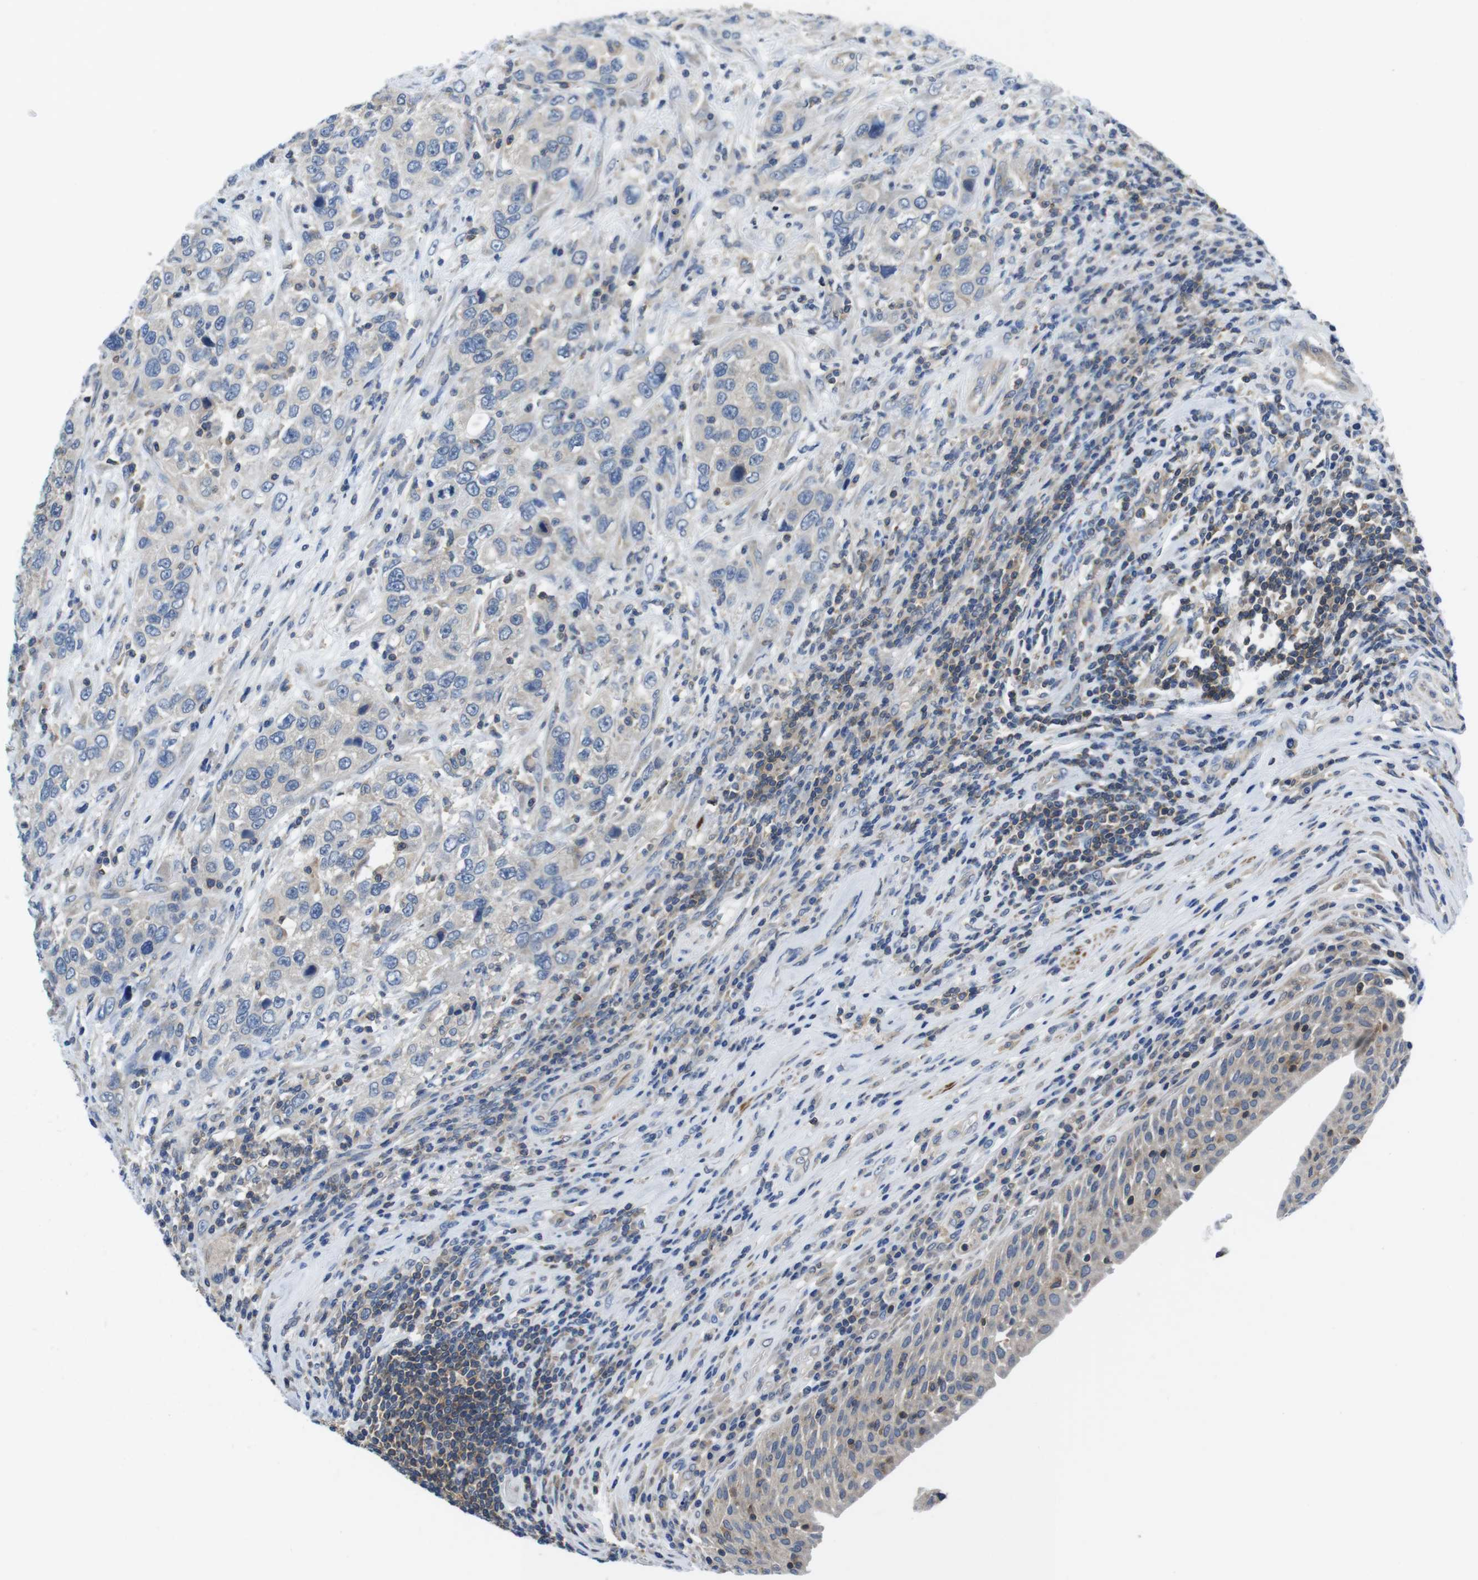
{"staining": {"intensity": "negative", "quantity": "none", "location": "none"}, "tissue": "urothelial cancer", "cell_type": "Tumor cells", "image_type": "cancer", "snomed": [{"axis": "morphology", "description": "Urothelial carcinoma, High grade"}, {"axis": "topography", "description": "Urinary bladder"}], "caption": "The image shows no staining of tumor cells in high-grade urothelial carcinoma. Brightfield microscopy of immunohistochemistry stained with DAB (brown) and hematoxylin (blue), captured at high magnification.", "gene": "PIK3CD", "patient": {"sex": "female", "age": 80}}